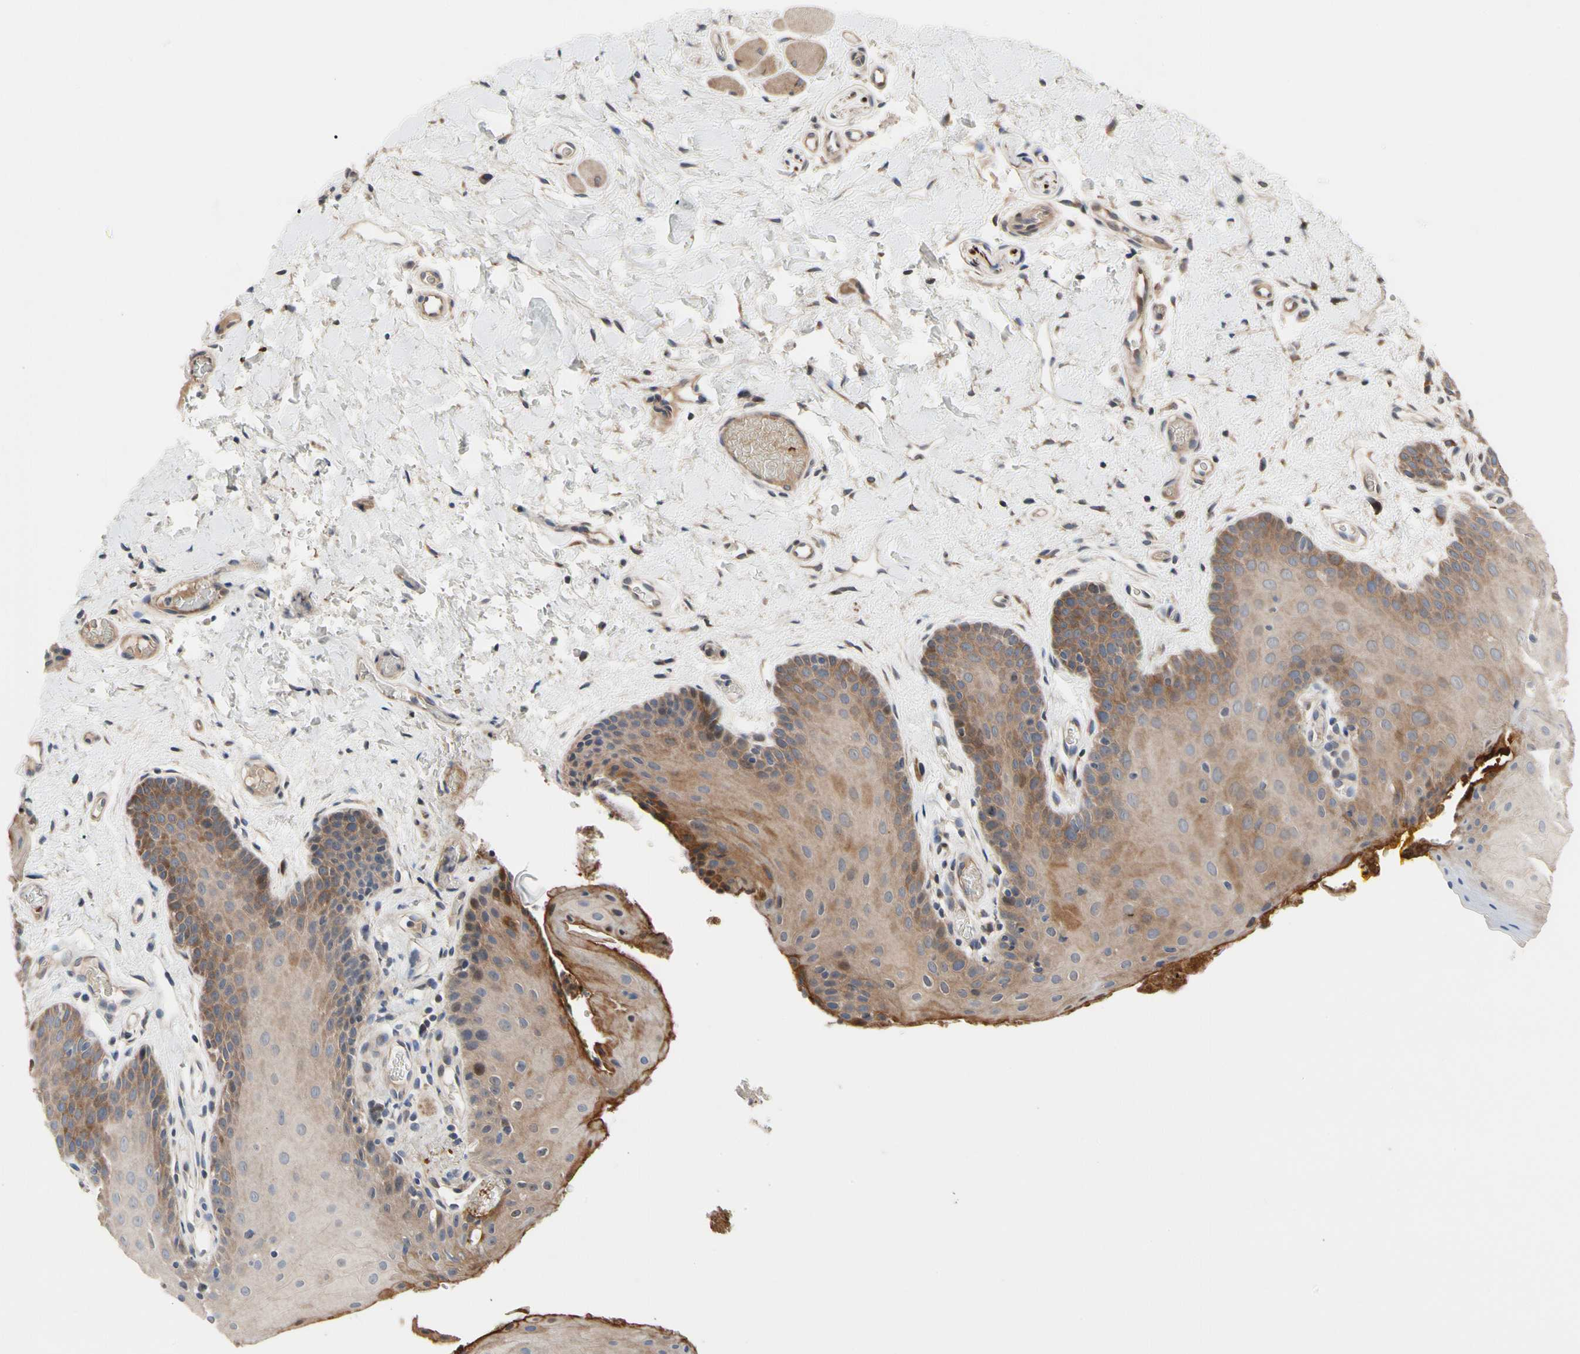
{"staining": {"intensity": "strong", "quantity": "<25%", "location": "cytoplasmic/membranous"}, "tissue": "oral mucosa", "cell_type": "Squamous epithelial cells", "image_type": "normal", "snomed": [{"axis": "morphology", "description": "Normal tissue, NOS"}, {"axis": "topography", "description": "Oral tissue"}], "caption": "IHC of normal human oral mucosa shows medium levels of strong cytoplasmic/membranous staining in approximately <25% of squamous epithelial cells. (Brightfield microscopy of DAB IHC at high magnification).", "gene": "HMGCR", "patient": {"sex": "male", "age": 54}}